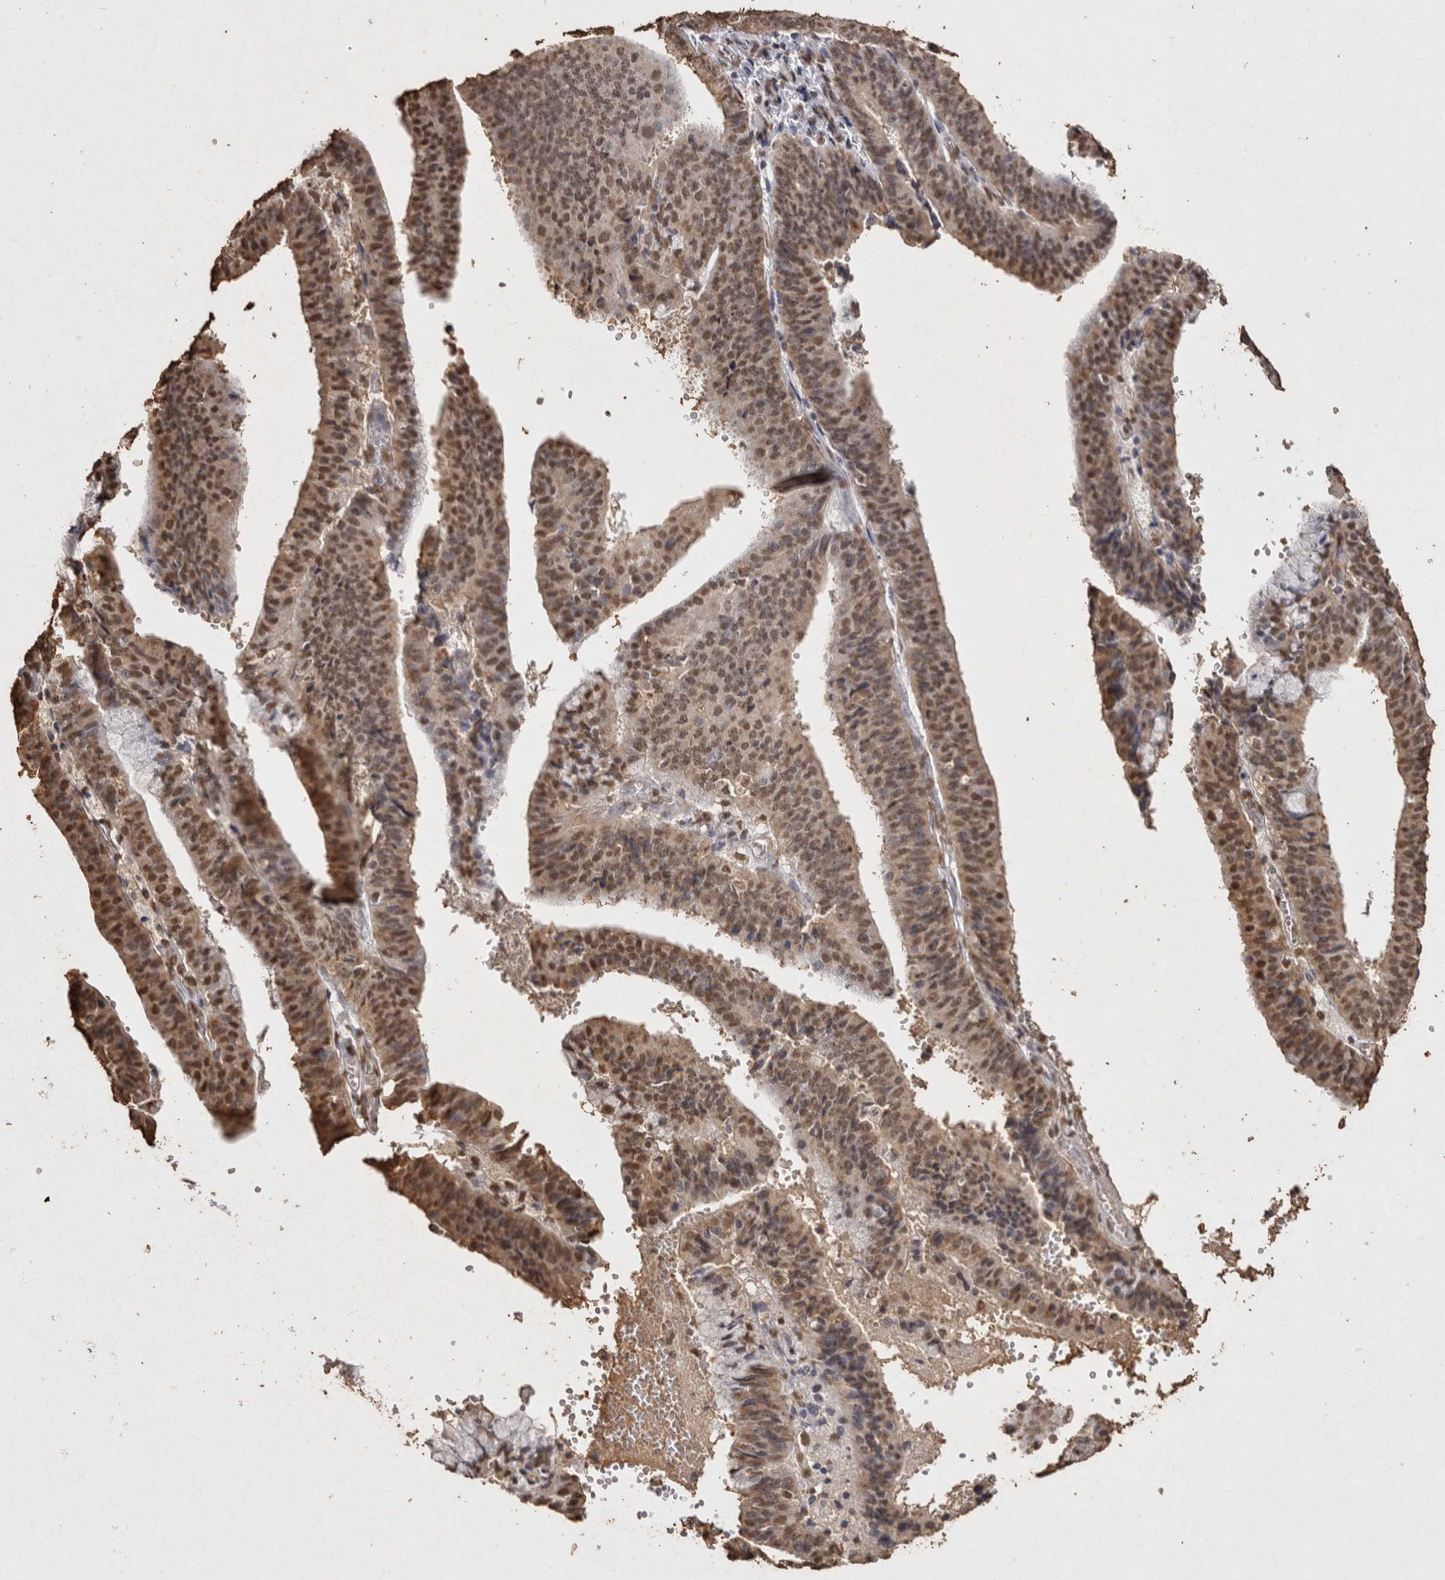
{"staining": {"intensity": "moderate", "quantity": ">75%", "location": "nuclear"}, "tissue": "endometrial cancer", "cell_type": "Tumor cells", "image_type": "cancer", "snomed": [{"axis": "morphology", "description": "Adenocarcinoma, NOS"}, {"axis": "topography", "description": "Endometrium"}], "caption": "There is medium levels of moderate nuclear expression in tumor cells of endometrial adenocarcinoma, as demonstrated by immunohistochemical staining (brown color).", "gene": "FSTL3", "patient": {"sex": "female", "age": 63}}